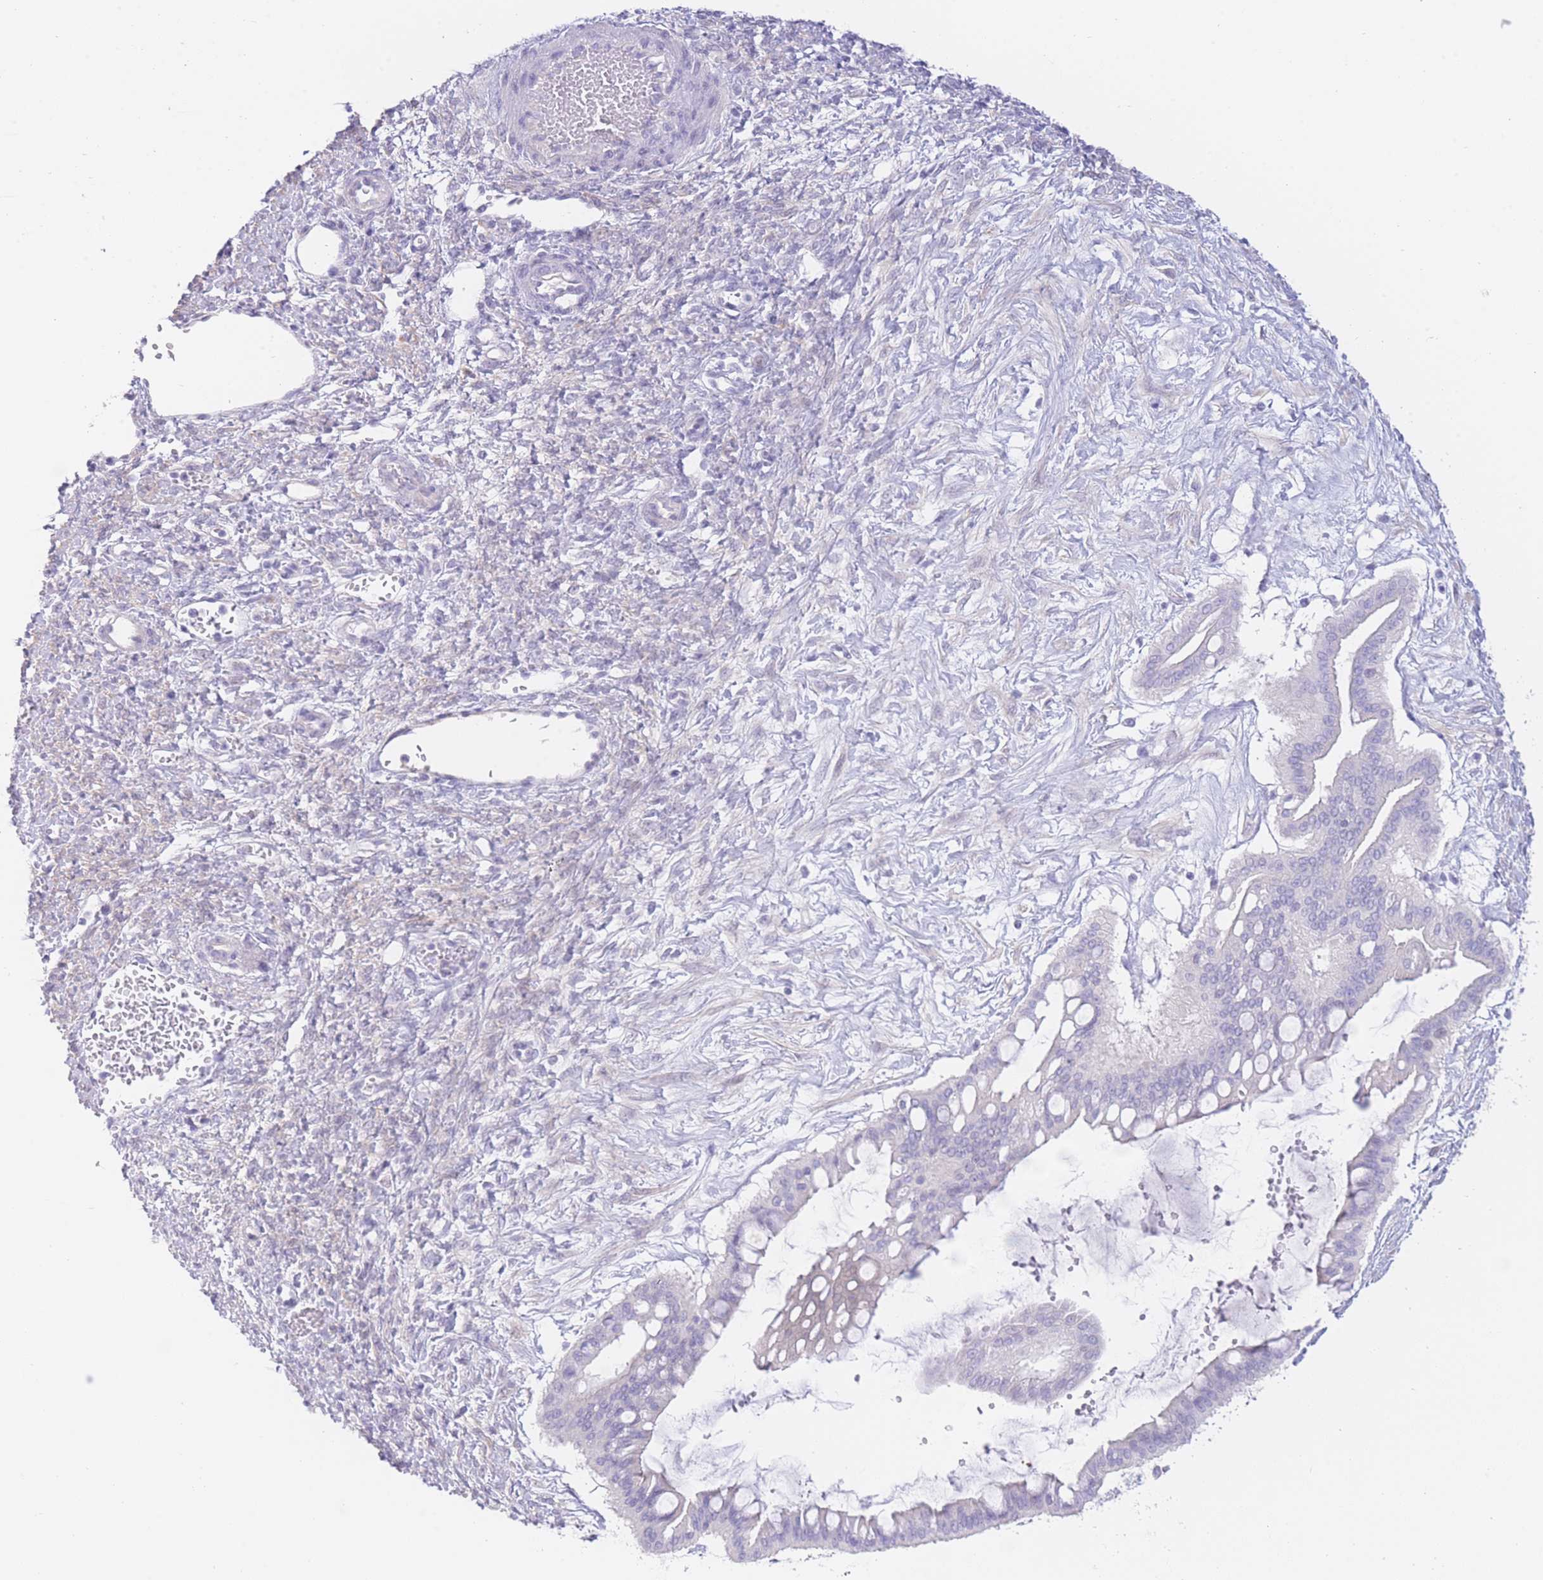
{"staining": {"intensity": "negative", "quantity": "none", "location": "none"}, "tissue": "ovarian cancer", "cell_type": "Tumor cells", "image_type": "cancer", "snomed": [{"axis": "morphology", "description": "Cystadenocarcinoma, mucinous, NOS"}, {"axis": "topography", "description": "Ovary"}], "caption": "IHC image of human ovarian mucinous cystadenocarcinoma stained for a protein (brown), which reveals no positivity in tumor cells. (Brightfield microscopy of DAB immunohistochemistry at high magnification).", "gene": "ZNF212", "patient": {"sex": "female", "age": 73}}